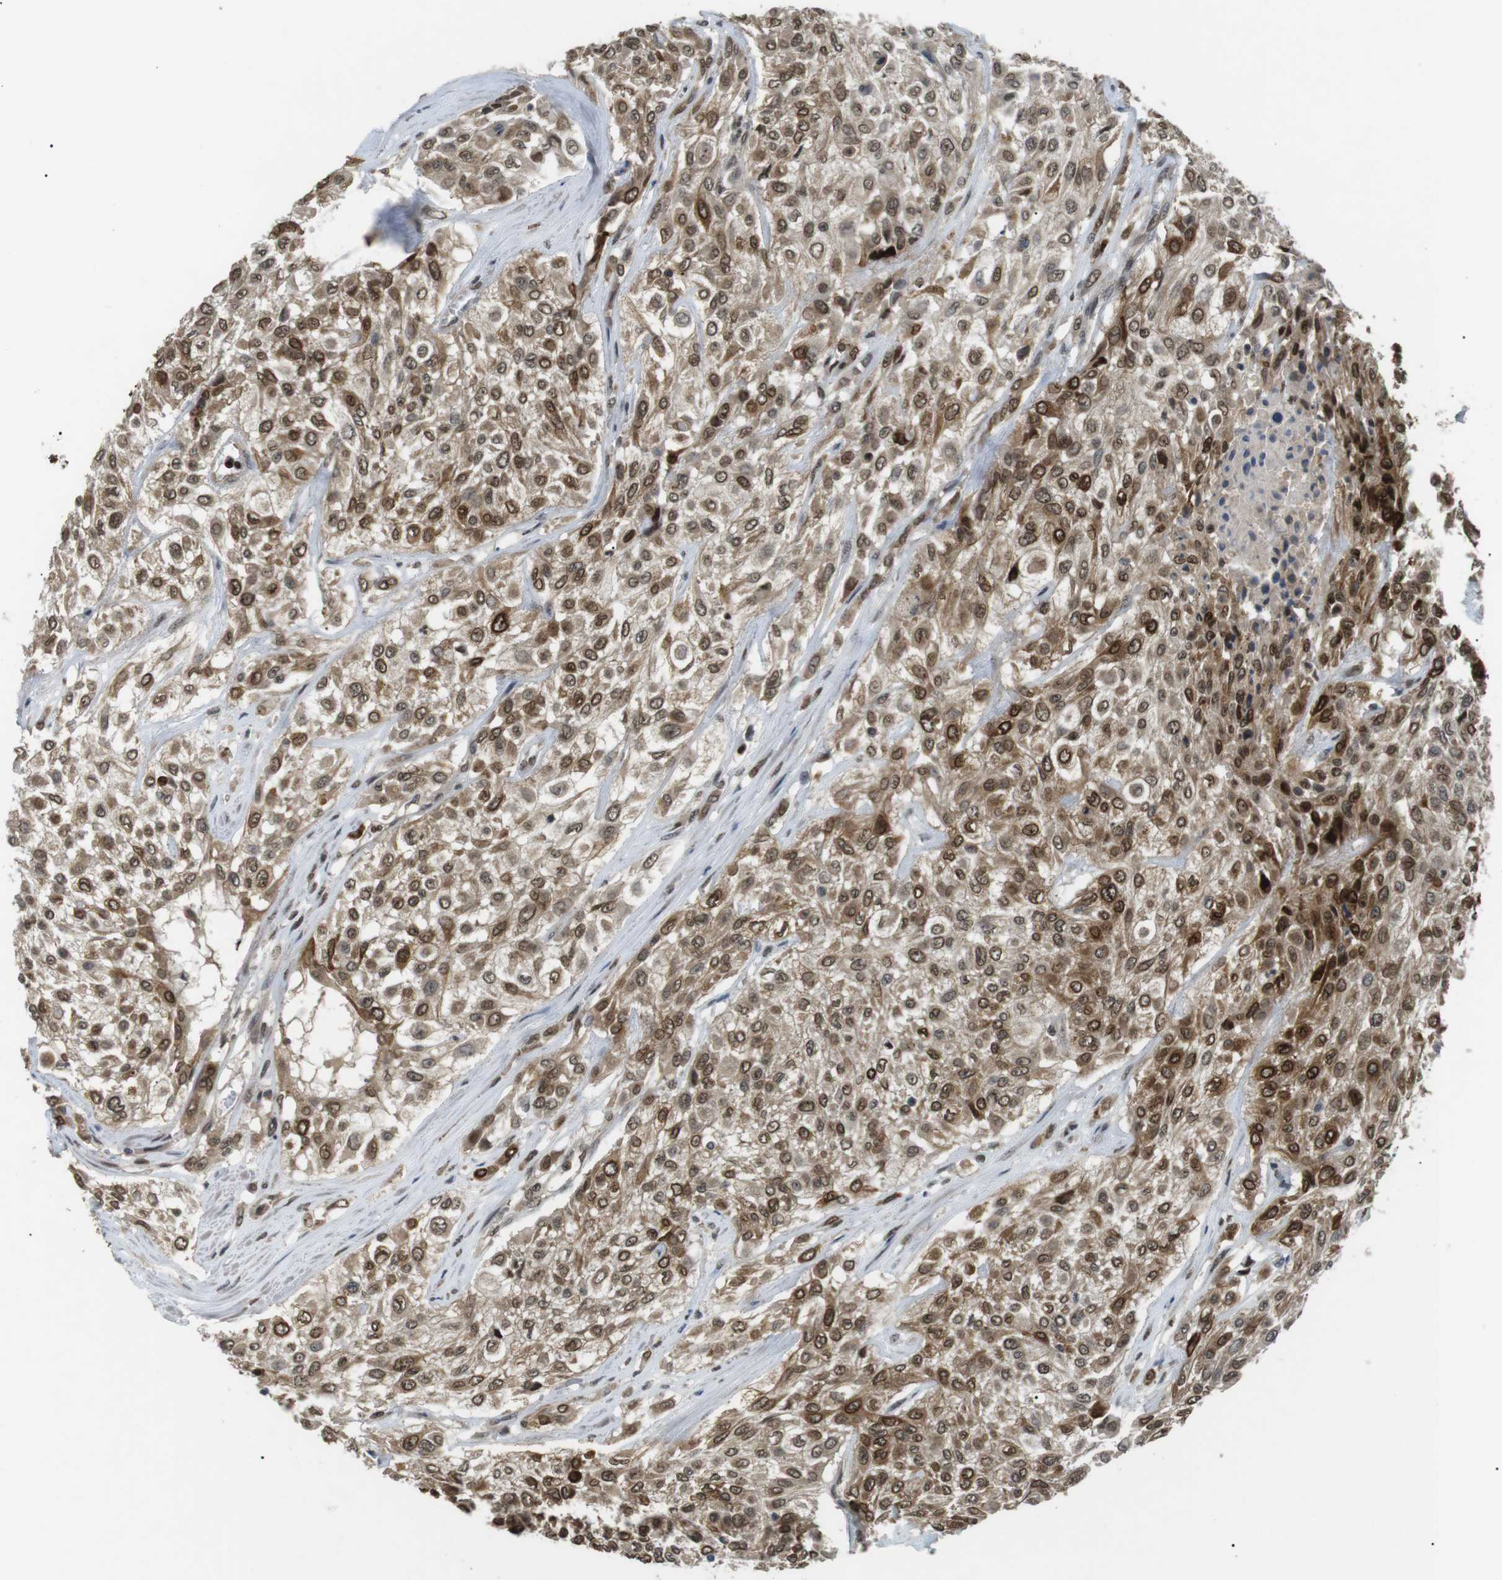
{"staining": {"intensity": "moderate", "quantity": ">75%", "location": "cytoplasmic/membranous,nuclear"}, "tissue": "urothelial cancer", "cell_type": "Tumor cells", "image_type": "cancer", "snomed": [{"axis": "morphology", "description": "Urothelial carcinoma, High grade"}, {"axis": "topography", "description": "Urinary bladder"}], "caption": "The photomicrograph displays a brown stain indicating the presence of a protein in the cytoplasmic/membranous and nuclear of tumor cells in urothelial cancer.", "gene": "ORAI3", "patient": {"sex": "male", "age": 57}}